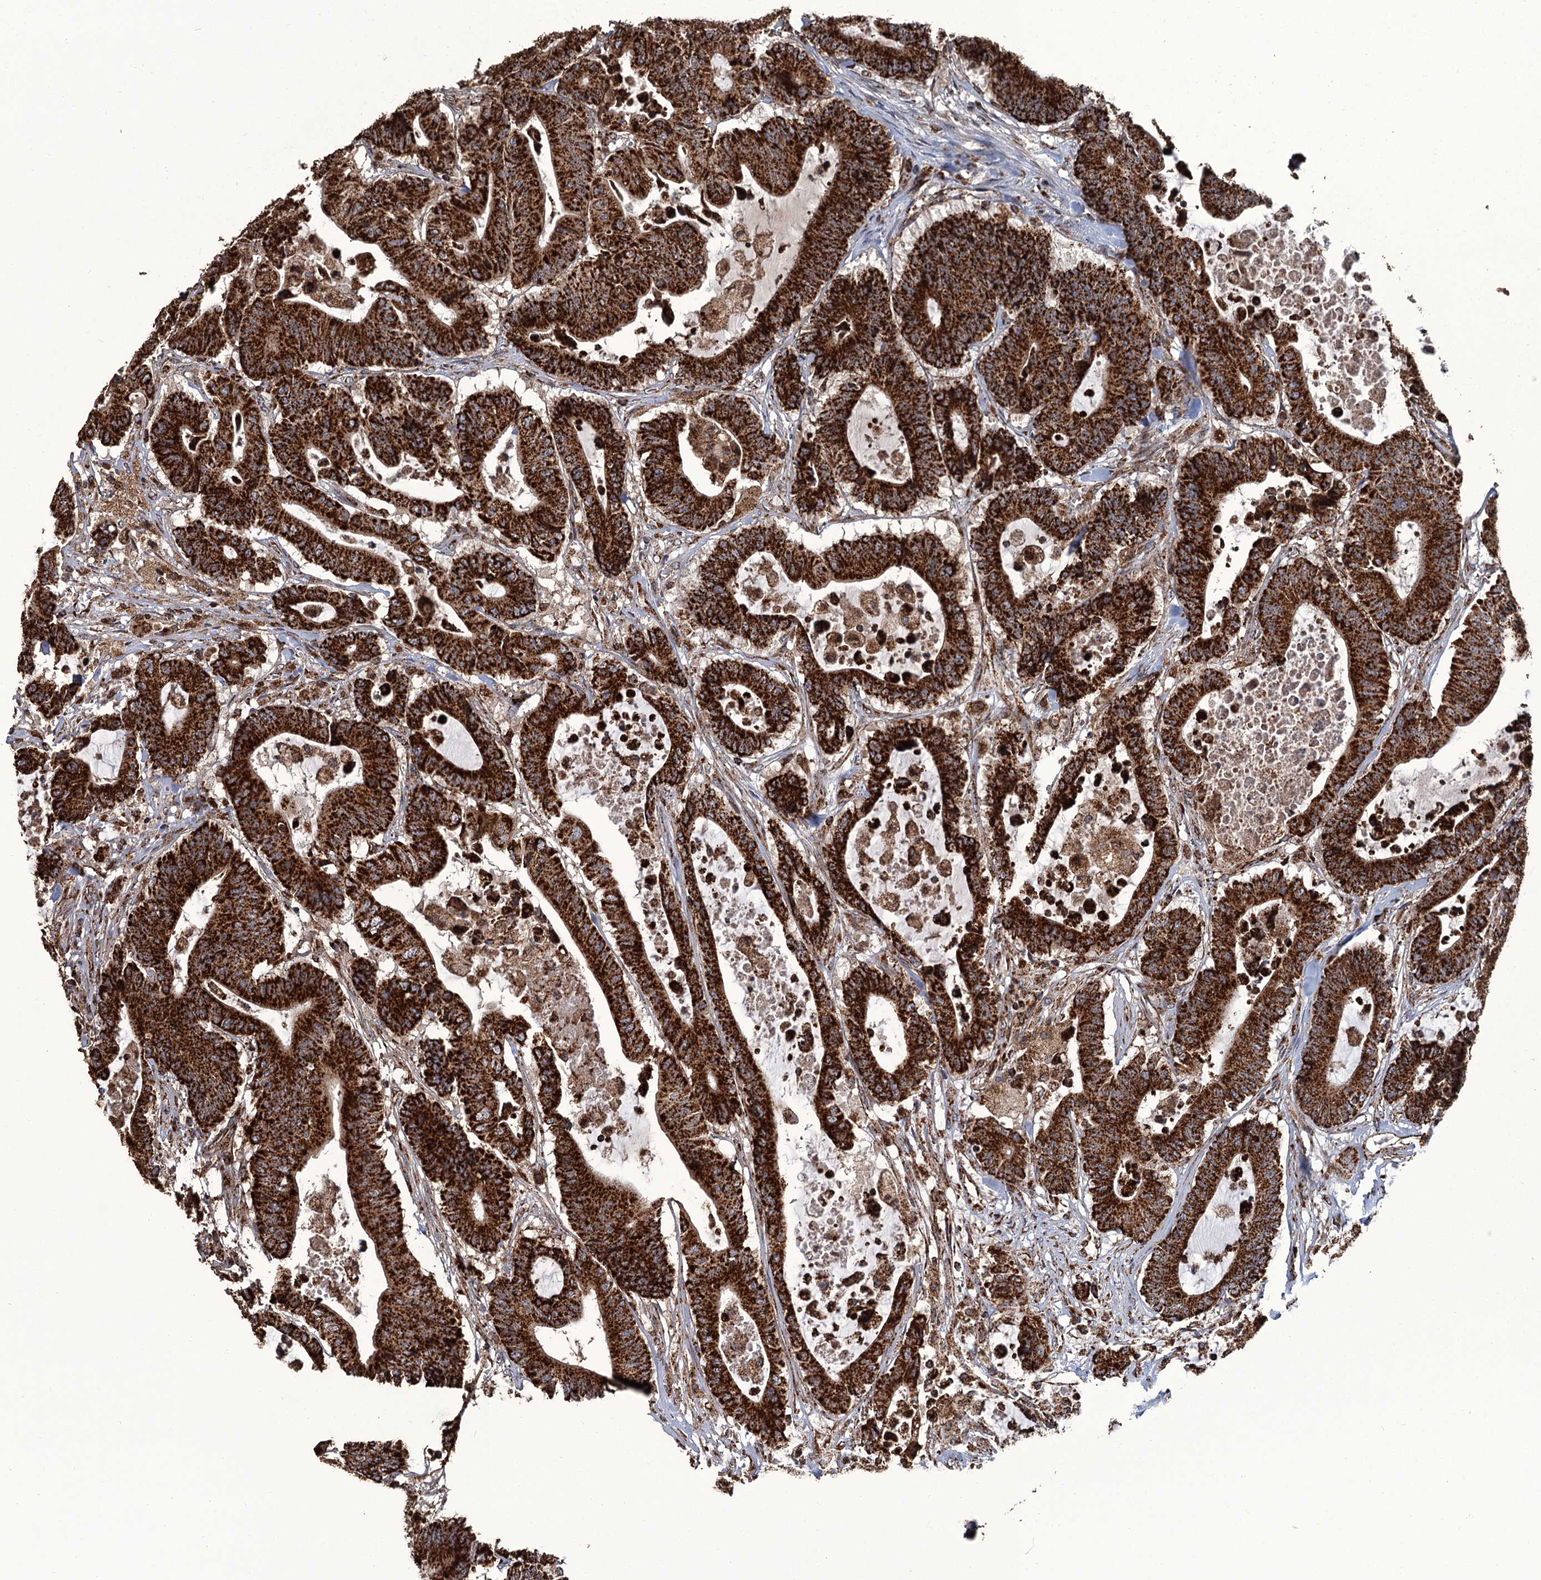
{"staining": {"intensity": "strong", "quantity": ">75%", "location": "cytoplasmic/membranous"}, "tissue": "colorectal cancer", "cell_type": "Tumor cells", "image_type": "cancer", "snomed": [{"axis": "morphology", "description": "Adenocarcinoma, NOS"}, {"axis": "topography", "description": "Colon"}], "caption": "Colorectal adenocarcinoma was stained to show a protein in brown. There is high levels of strong cytoplasmic/membranous positivity in approximately >75% of tumor cells.", "gene": "APH1A", "patient": {"sex": "female", "age": 84}}